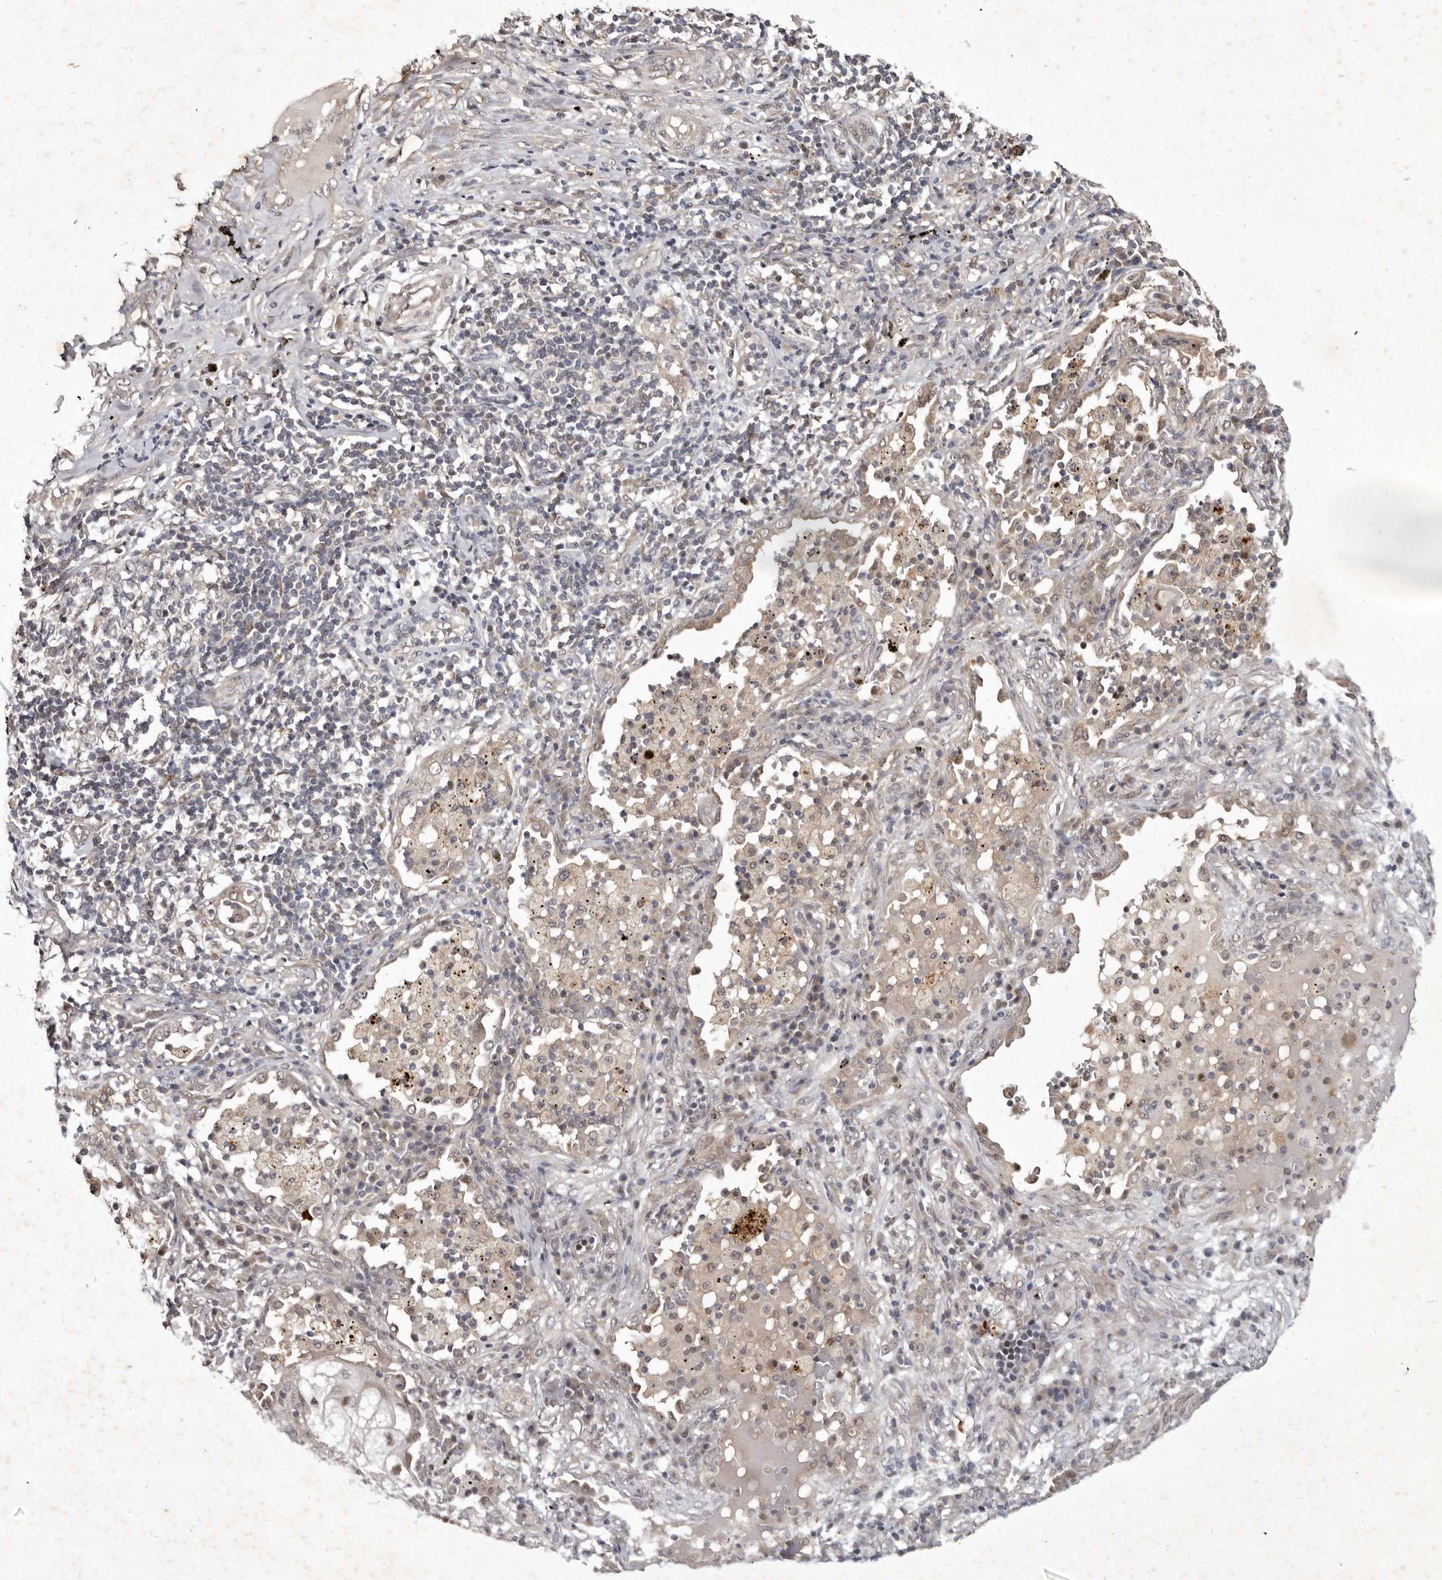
{"staining": {"intensity": "moderate", "quantity": "25%-75%", "location": "cytoplasmic/membranous,nuclear"}, "tissue": "lung cancer", "cell_type": "Tumor cells", "image_type": "cancer", "snomed": [{"axis": "morphology", "description": "Squamous cell carcinoma, NOS"}, {"axis": "topography", "description": "Lung"}], "caption": "The micrograph exhibits a brown stain indicating the presence of a protein in the cytoplasmic/membranous and nuclear of tumor cells in lung cancer.", "gene": "ABL1", "patient": {"sex": "female", "age": 63}}